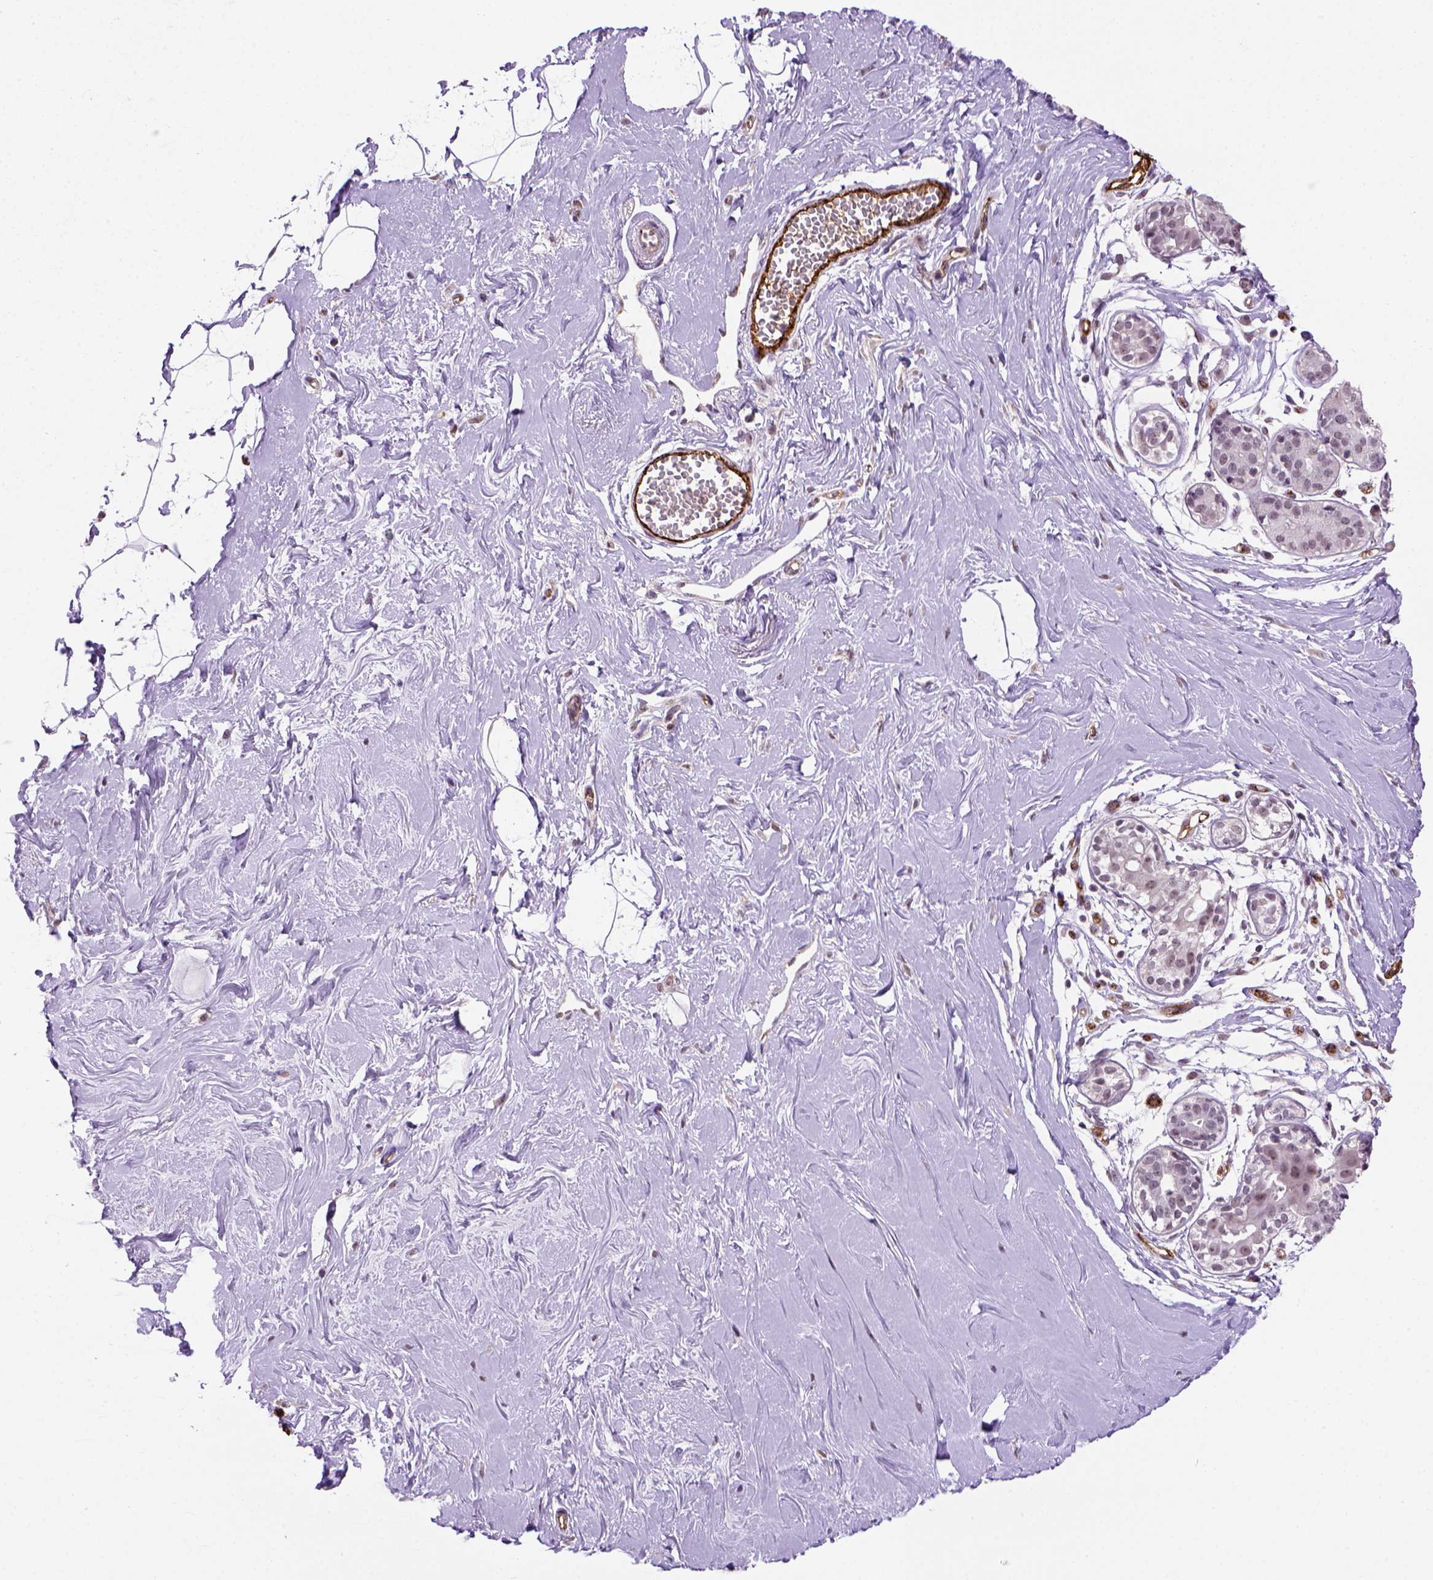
{"staining": {"intensity": "negative", "quantity": "none", "location": "none"}, "tissue": "breast", "cell_type": "Adipocytes", "image_type": "normal", "snomed": [{"axis": "morphology", "description": "Normal tissue, NOS"}, {"axis": "topography", "description": "Breast"}], "caption": "IHC histopathology image of unremarkable breast: human breast stained with DAB (3,3'-diaminobenzidine) demonstrates no significant protein positivity in adipocytes.", "gene": "VWF", "patient": {"sex": "female", "age": 49}}